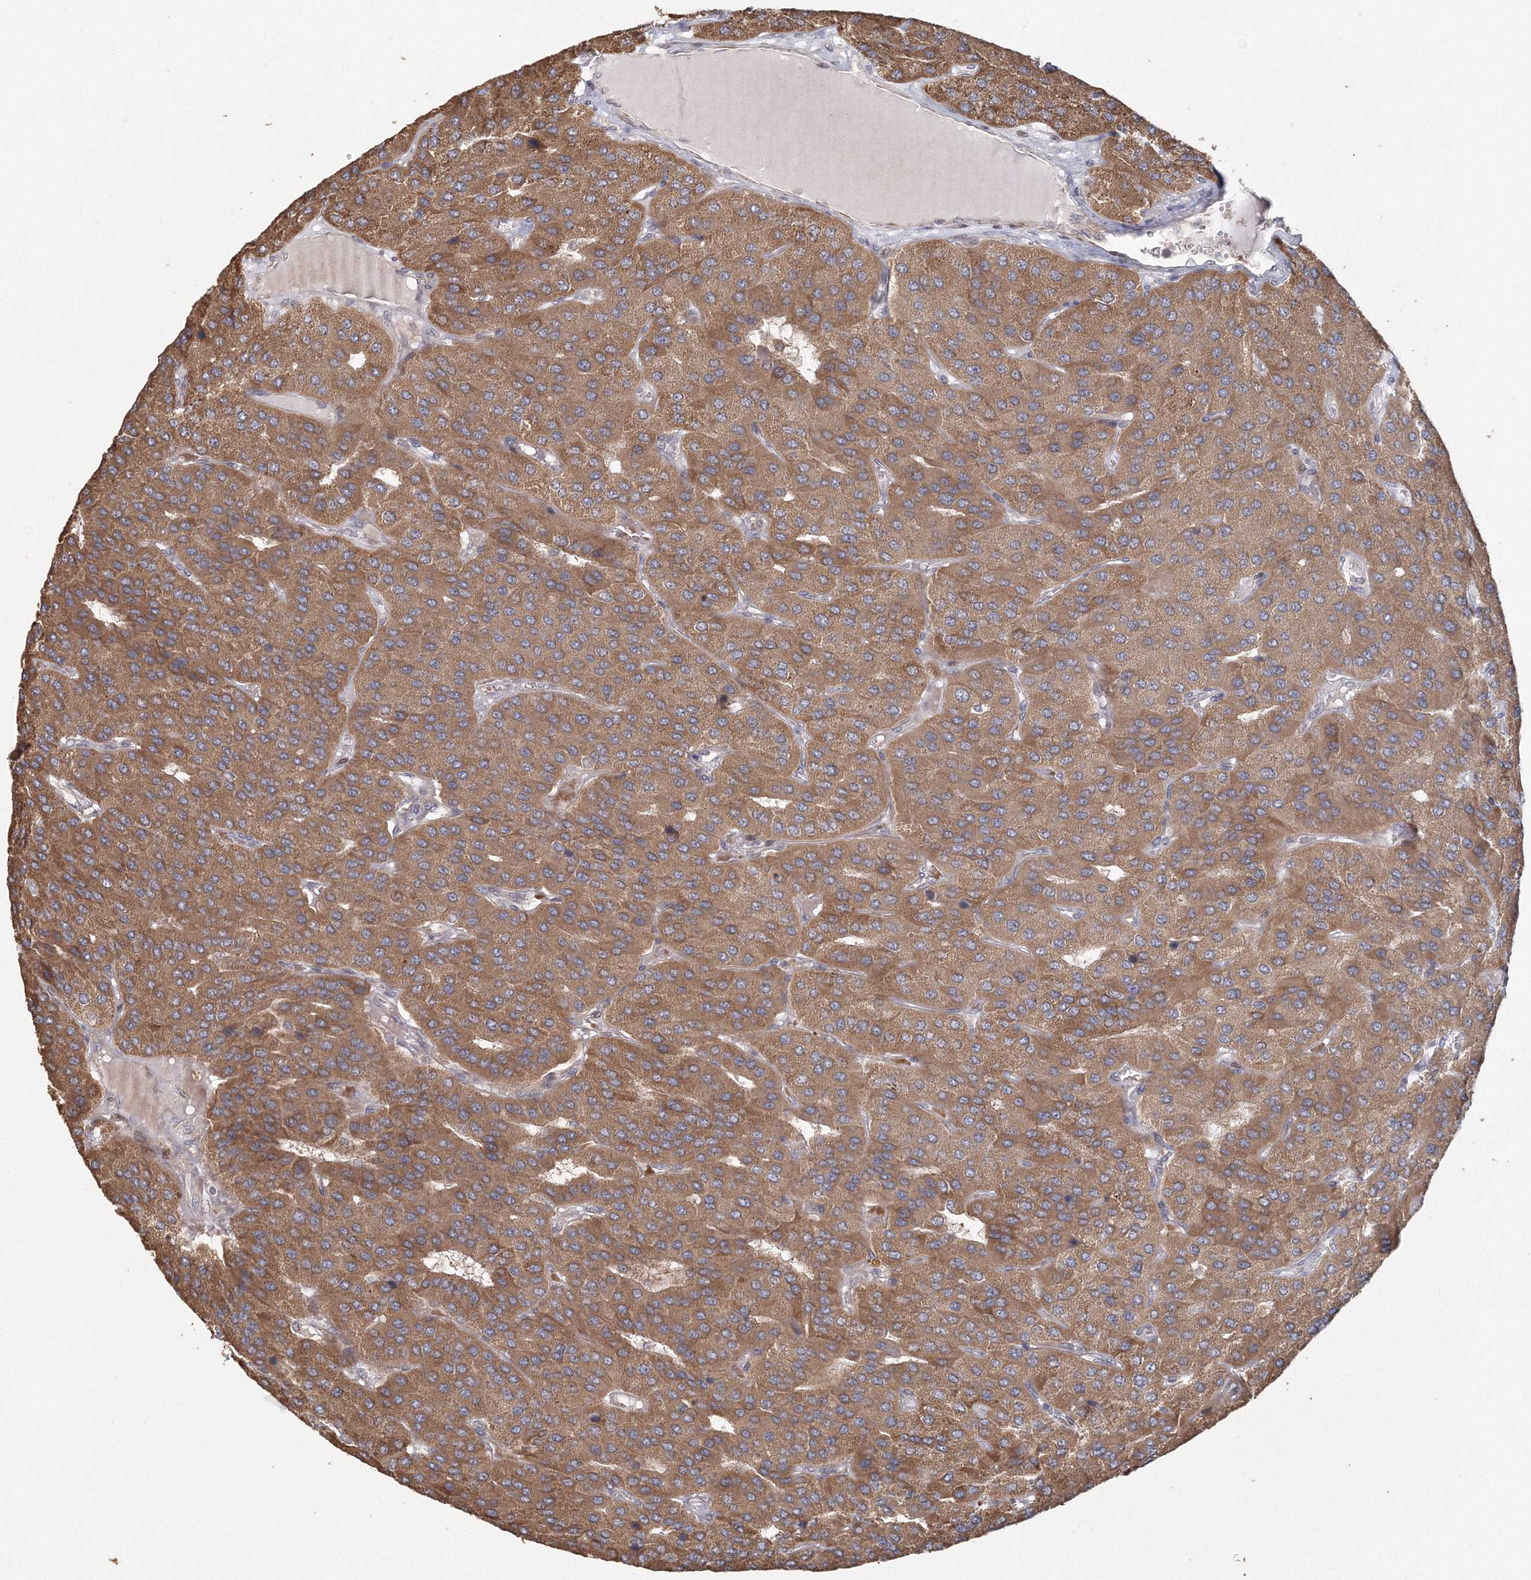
{"staining": {"intensity": "moderate", "quantity": ">75%", "location": "cytoplasmic/membranous"}, "tissue": "parathyroid gland", "cell_type": "Glandular cells", "image_type": "normal", "snomed": [{"axis": "morphology", "description": "Normal tissue, NOS"}, {"axis": "morphology", "description": "Adenoma, NOS"}, {"axis": "topography", "description": "Parathyroid gland"}], "caption": "Brown immunohistochemical staining in unremarkable human parathyroid gland exhibits moderate cytoplasmic/membranous staining in about >75% of glandular cells. (Stains: DAB in brown, nuclei in blue, Microscopy: brightfield microscopy at high magnification).", "gene": "TACC2", "patient": {"sex": "female", "age": 86}}